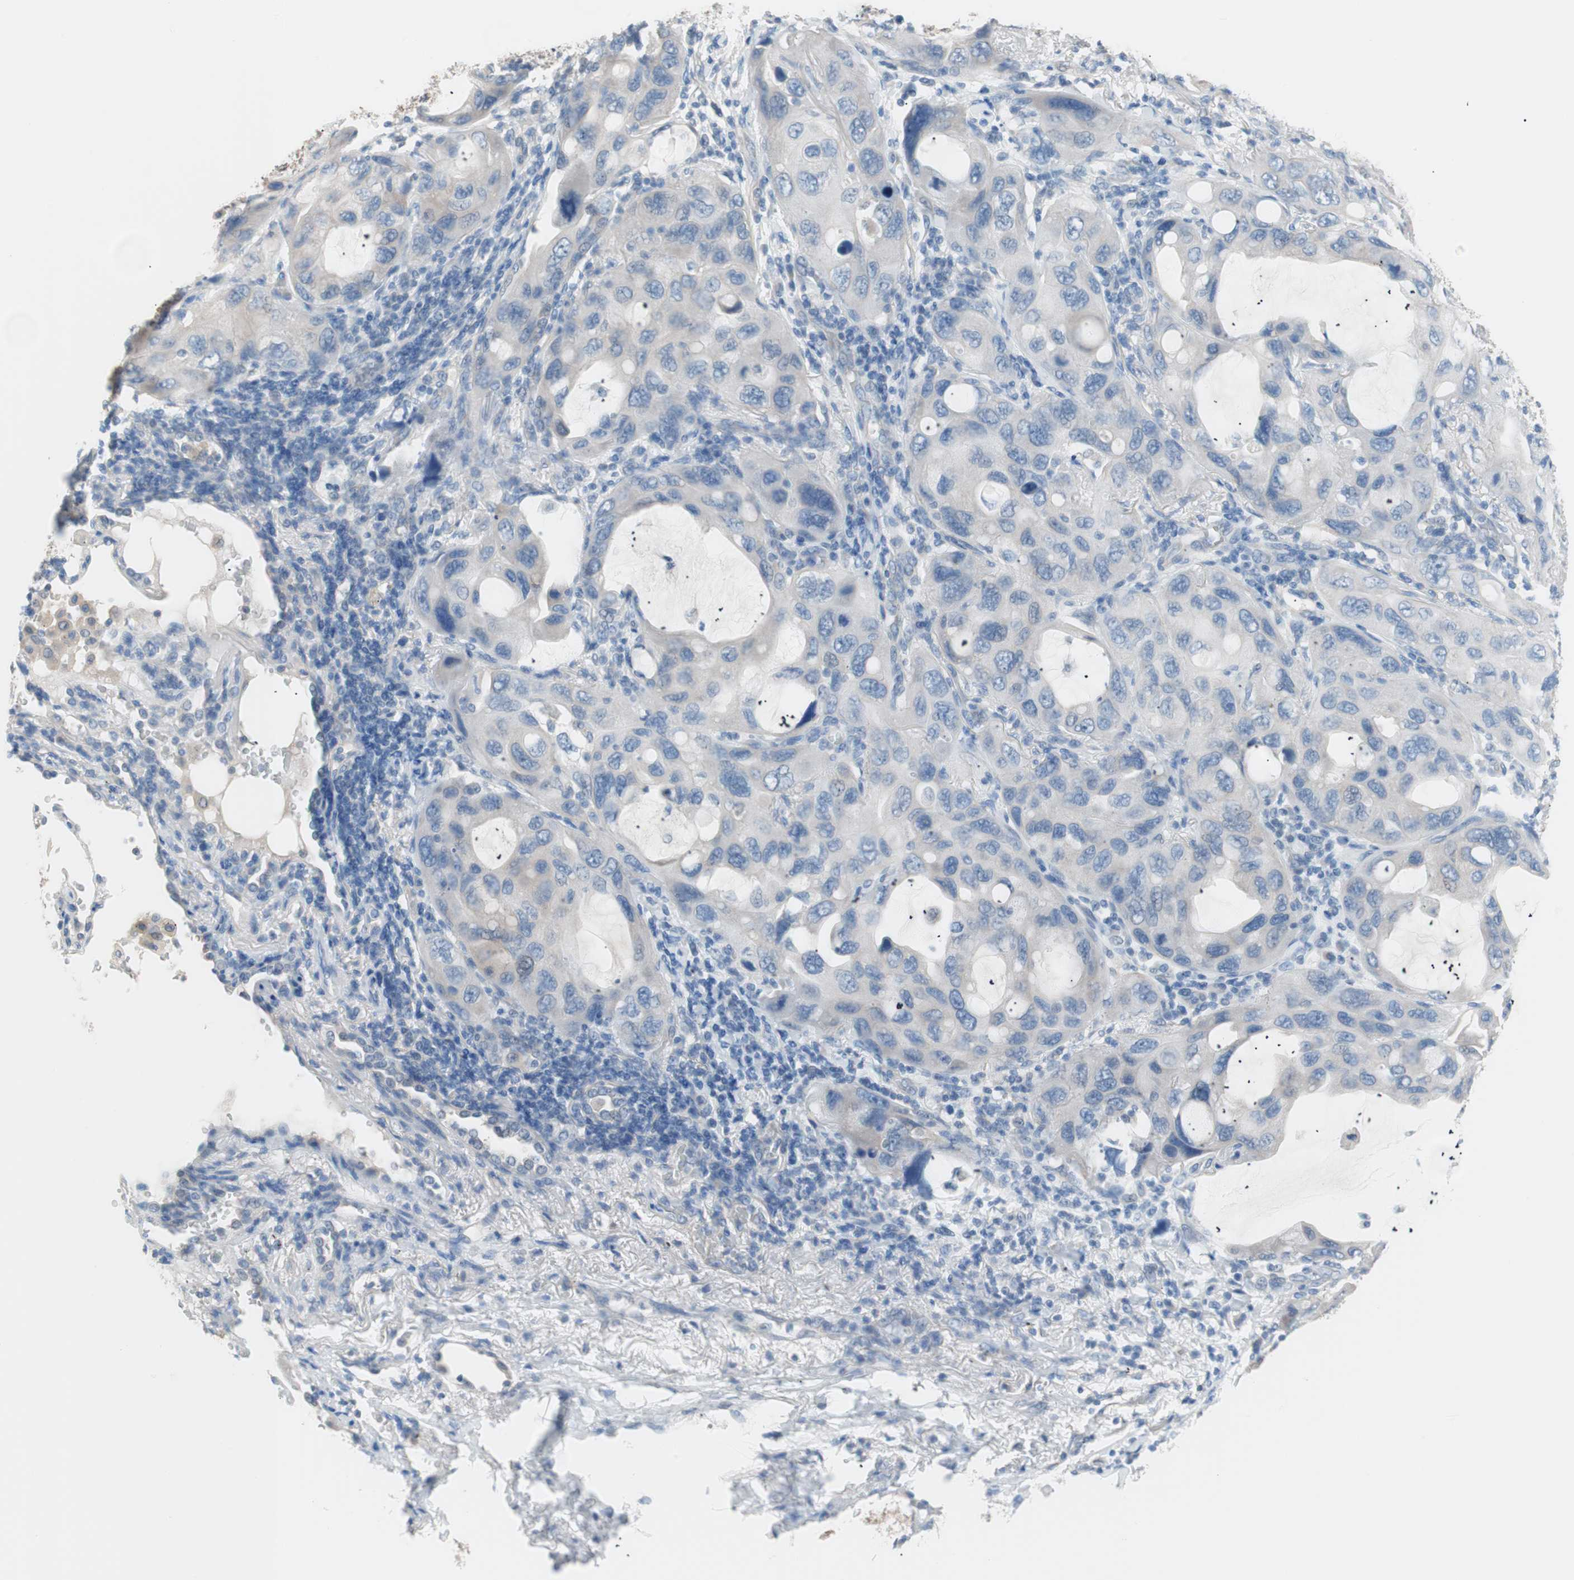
{"staining": {"intensity": "negative", "quantity": "none", "location": "none"}, "tissue": "lung cancer", "cell_type": "Tumor cells", "image_type": "cancer", "snomed": [{"axis": "morphology", "description": "Squamous cell carcinoma, NOS"}, {"axis": "topography", "description": "Lung"}], "caption": "The micrograph displays no significant staining in tumor cells of lung cancer.", "gene": "VIL1", "patient": {"sex": "female", "age": 73}}